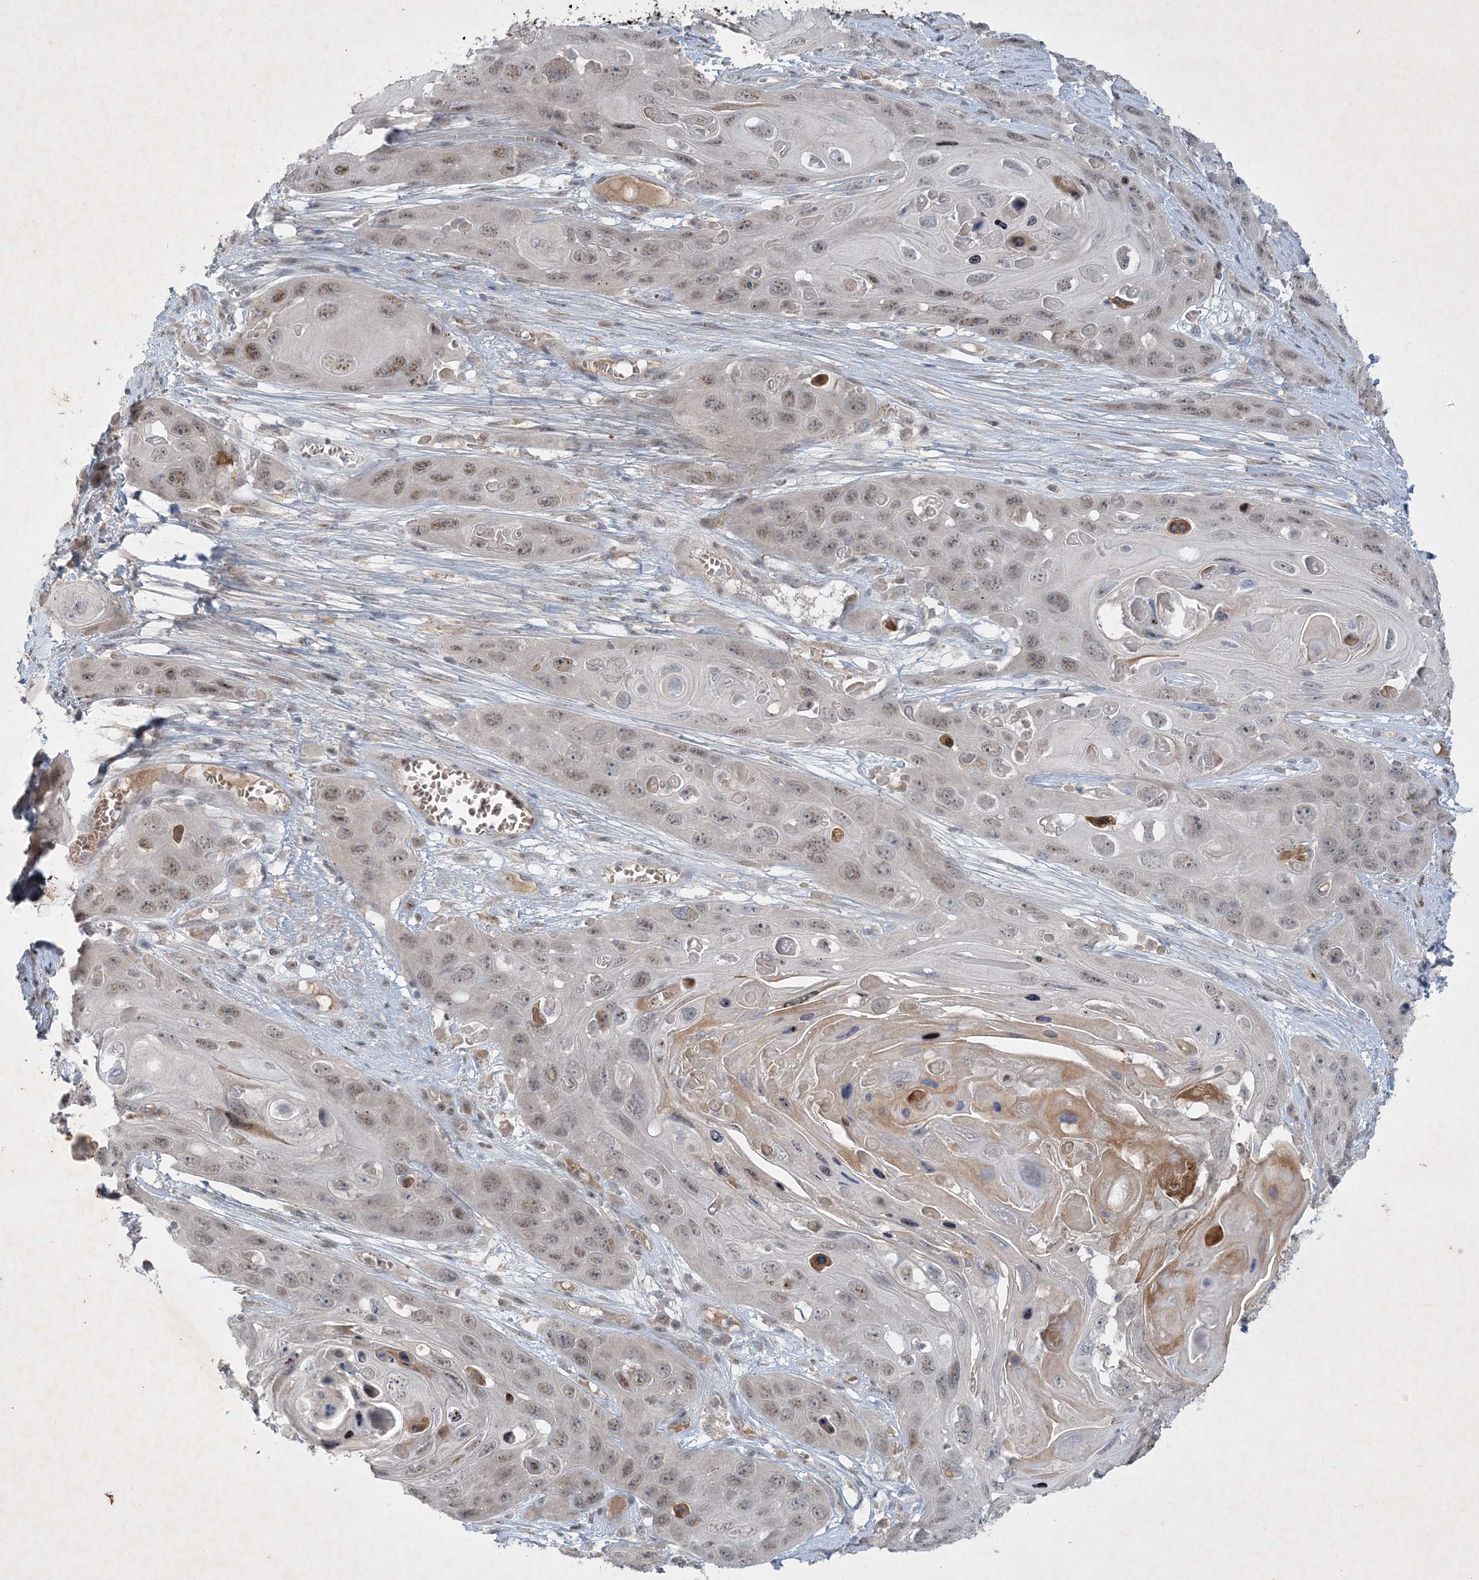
{"staining": {"intensity": "weak", "quantity": ">75%", "location": "nuclear"}, "tissue": "skin cancer", "cell_type": "Tumor cells", "image_type": "cancer", "snomed": [{"axis": "morphology", "description": "Squamous cell carcinoma, NOS"}, {"axis": "topography", "description": "Skin"}], "caption": "This is a histology image of immunohistochemistry staining of skin squamous cell carcinoma, which shows weak expression in the nuclear of tumor cells.", "gene": "THG1L", "patient": {"sex": "male", "age": 55}}